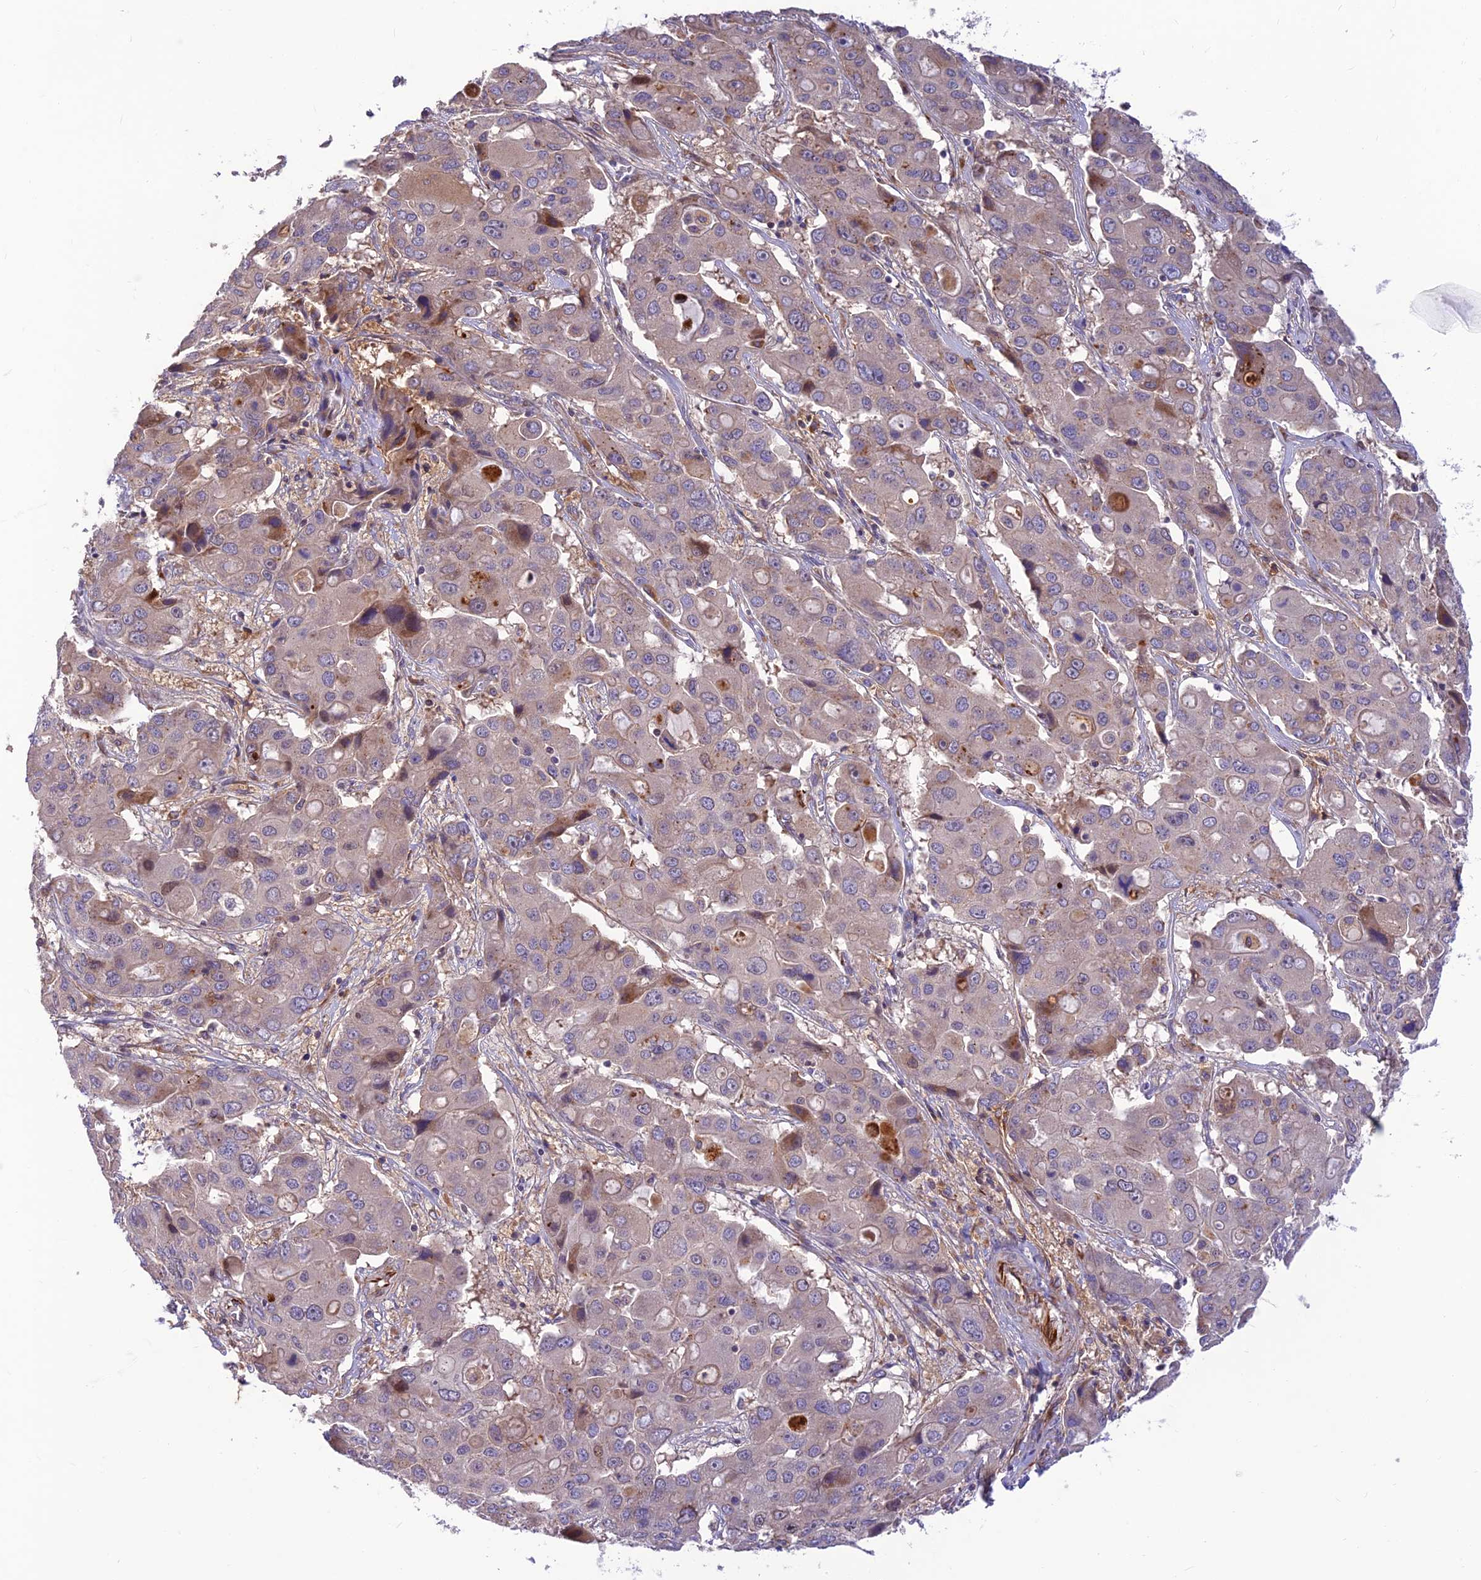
{"staining": {"intensity": "weak", "quantity": "25%-75%", "location": "cytoplasmic/membranous"}, "tissue": "liver cancer", "cell_type": "Tumor cells", "image_type": "cancer", "snomed": [{"axis": "morphology", "description": "Cholangiocarcinoma"}, {"axis": "topography", "description": "Liver"}], "caption": "An IHC histopathology image of neoplastic tissue is shown. Protein staining in brown shows weak cytoplasmic/membranous positivity in liver cholangiocarcinoma within tumor cells.", "gene": "ST8SIA5", "patient": {"sex": "male", "age": 67}}